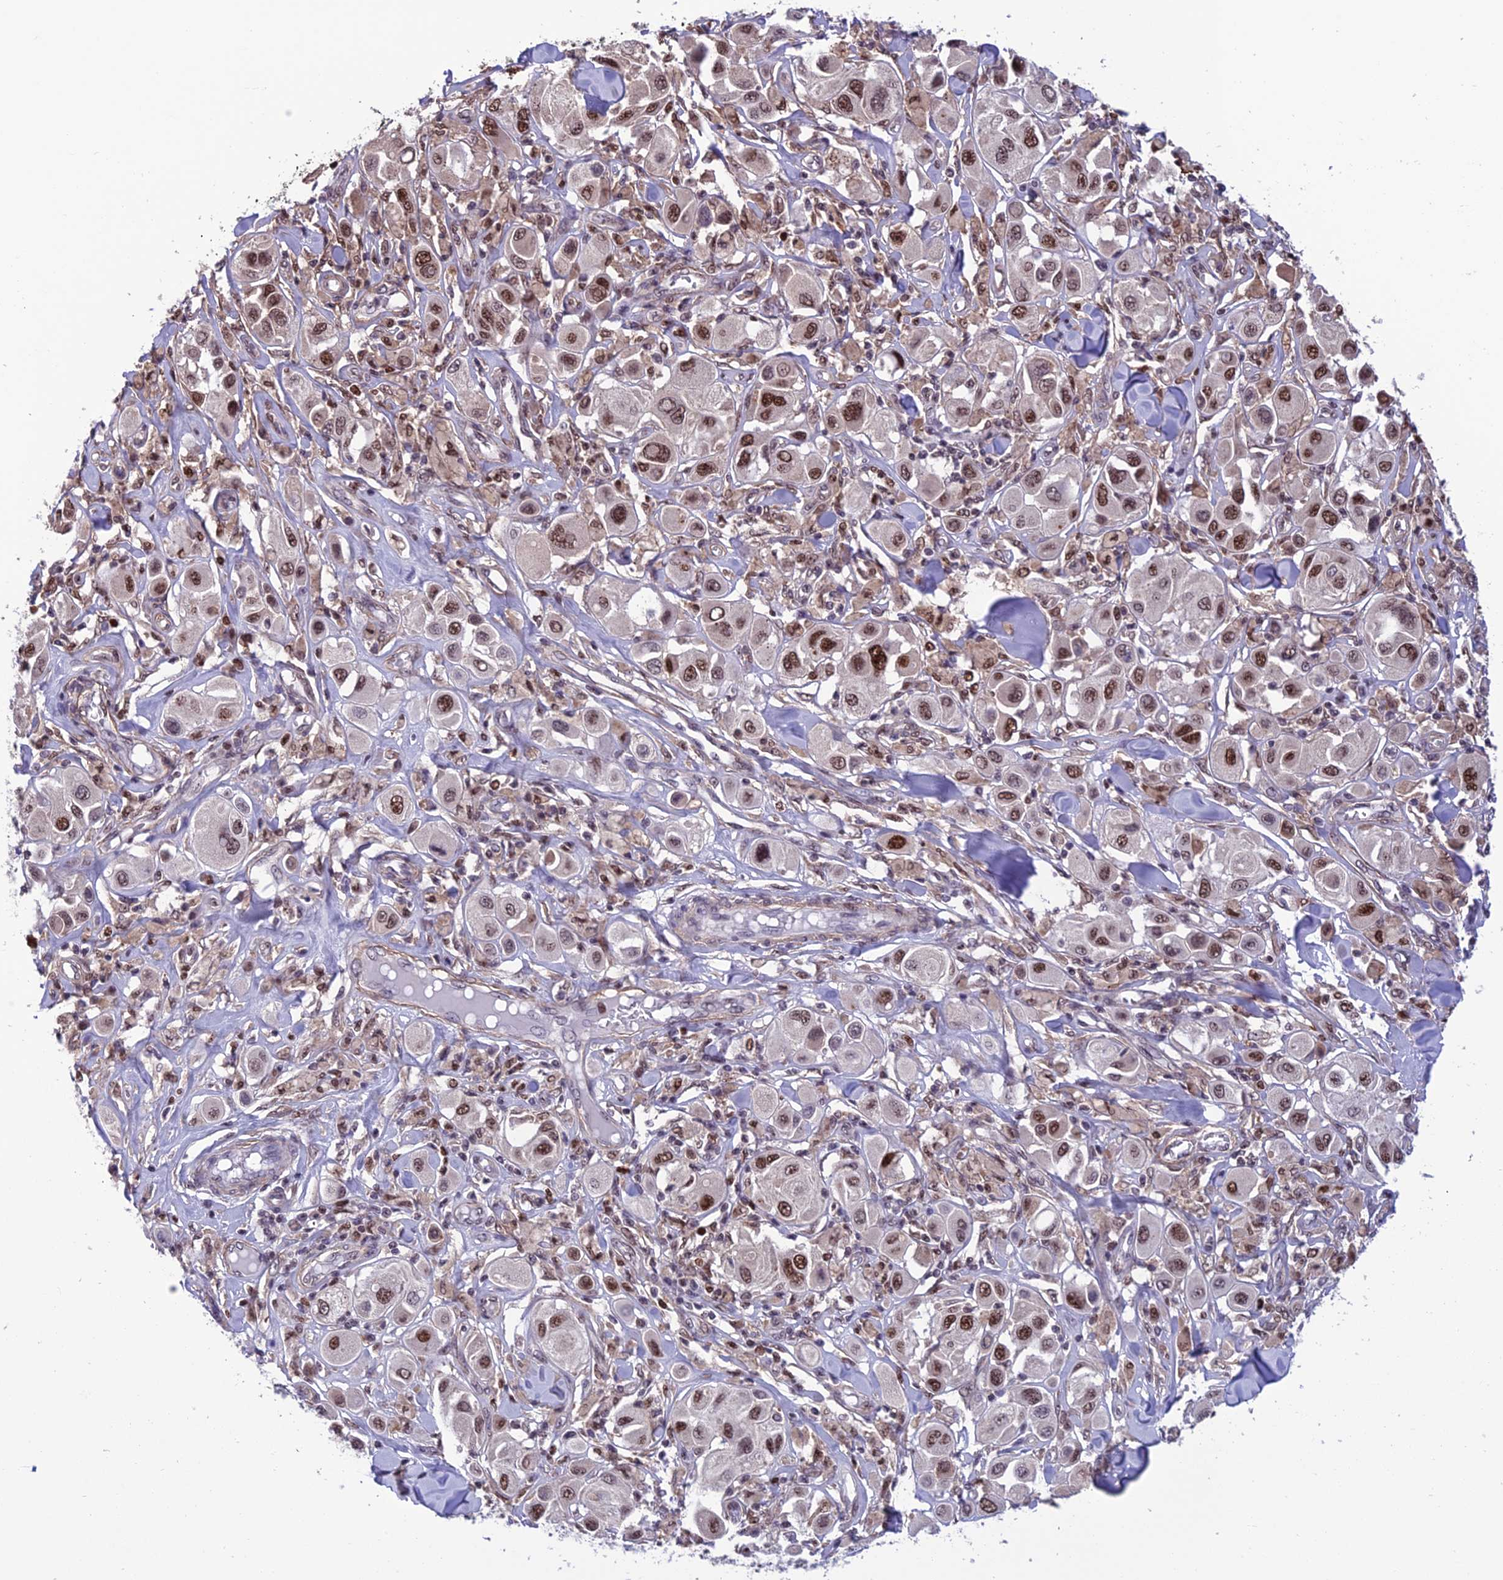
{"staining": {"intensity": "moderate", "quantity": ">75%", "location": "nuclear"}, "tissue": "melanoma", "cell_type": "Tumor cells", "image_type": "cancer", "snomed": [{"axis": "morphology", "description": "Malignant melanoma, Metastatic site"}, {"axis": "topography", "description": "Skin"}], "caption": "The immunohistochemical stain highlights moderate nuclear positivity in tumor cells of malignant melanoma (metastatic site) tissue.", "gene": "MIS12", "patient": {"sex": "male", "age": 41}}